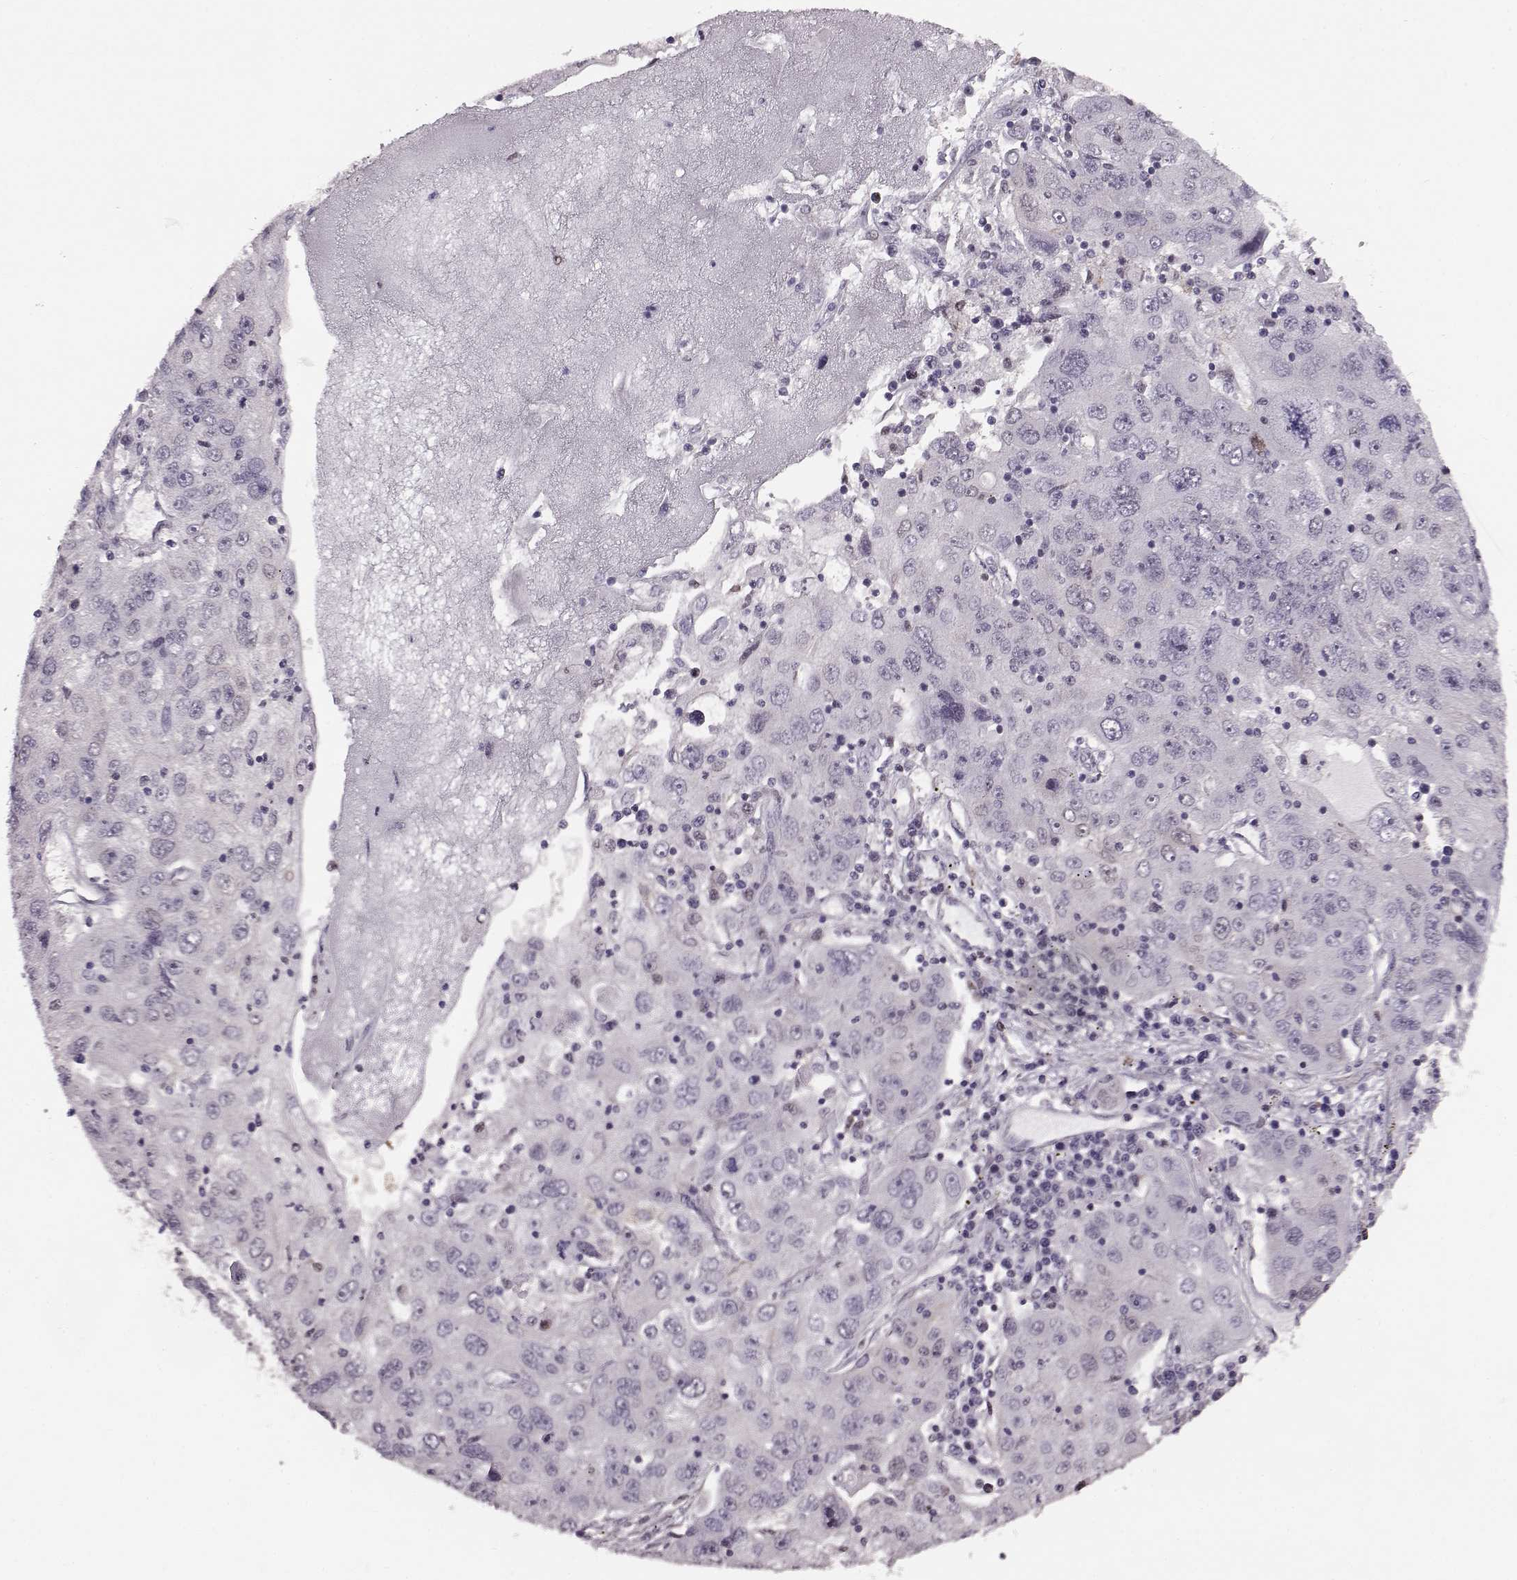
{"staining": {"intensity": "negative", "quantity": "none", "location": "none"}, "tissue": "stomach cancer", "cell_type": "Tumor cells", "image_type": "cancer", "snomed": [{"axis": "morphology", "description": "Adenocarcinoma, NOS"}, {"axis": "topography", "description": "Stomach"}], "caption": "High magnification brightfield microscopy of stomach adenocarcinoma stained with DAB (3,3'-diaminobenzidine) (brown) and counterstained with hematoxylin (blue): tumor cells show no significant expression.", "gene": "KLF6", "patient": {"sex": "male", "age": 56}}